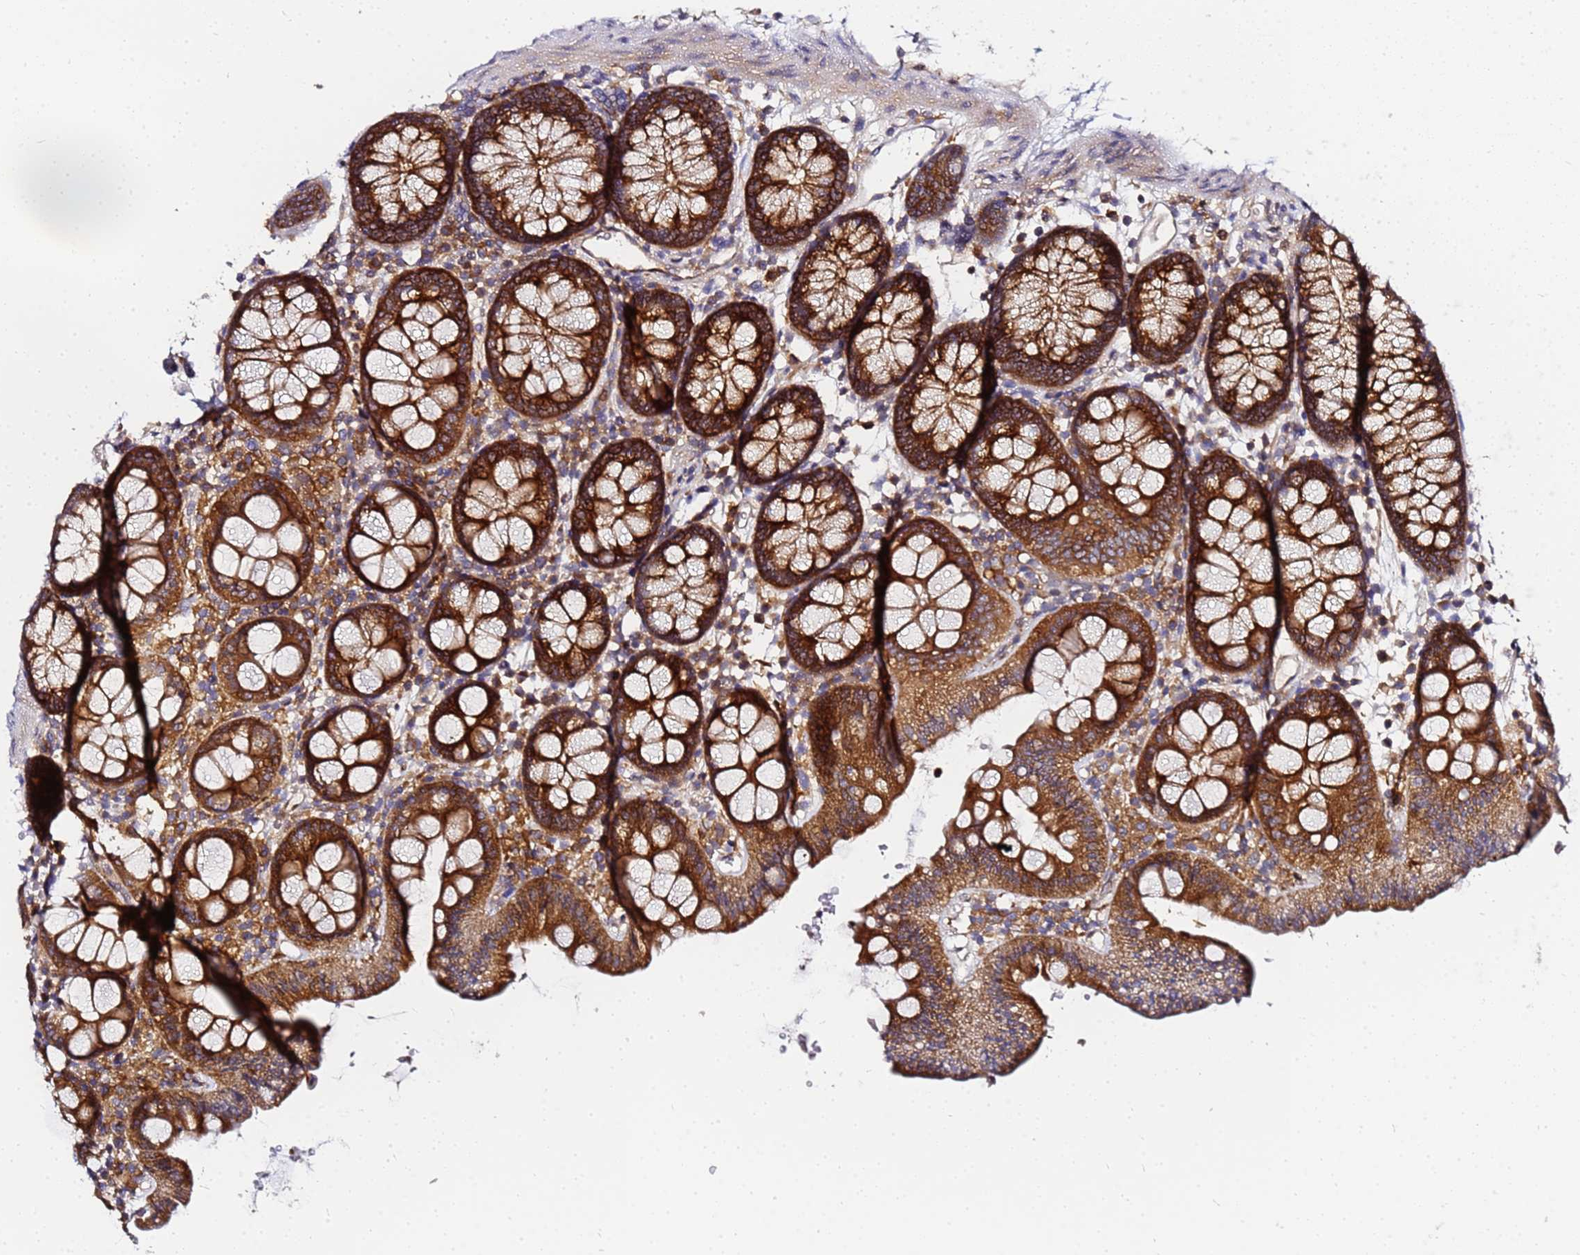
{"staining": {"intensity": "weak", "quantity": ">75%", "location": "cytoplasmic/membranous"}, "tissue": "colon", "cell_type": "Endothelial cells", "image_type": "normal", "snomed": [{"axis": "morphology", "description": "Normal tissue, NOS"}, {"axis": "topography", "description": "Colon"}], "caption": "Protein staining reveals weak cytoplasmic/membranous staining in approximately >75% of endothelial cells in benign colon.", "gene": "CHM", "patient": {"sex": "male", "age": 75}}